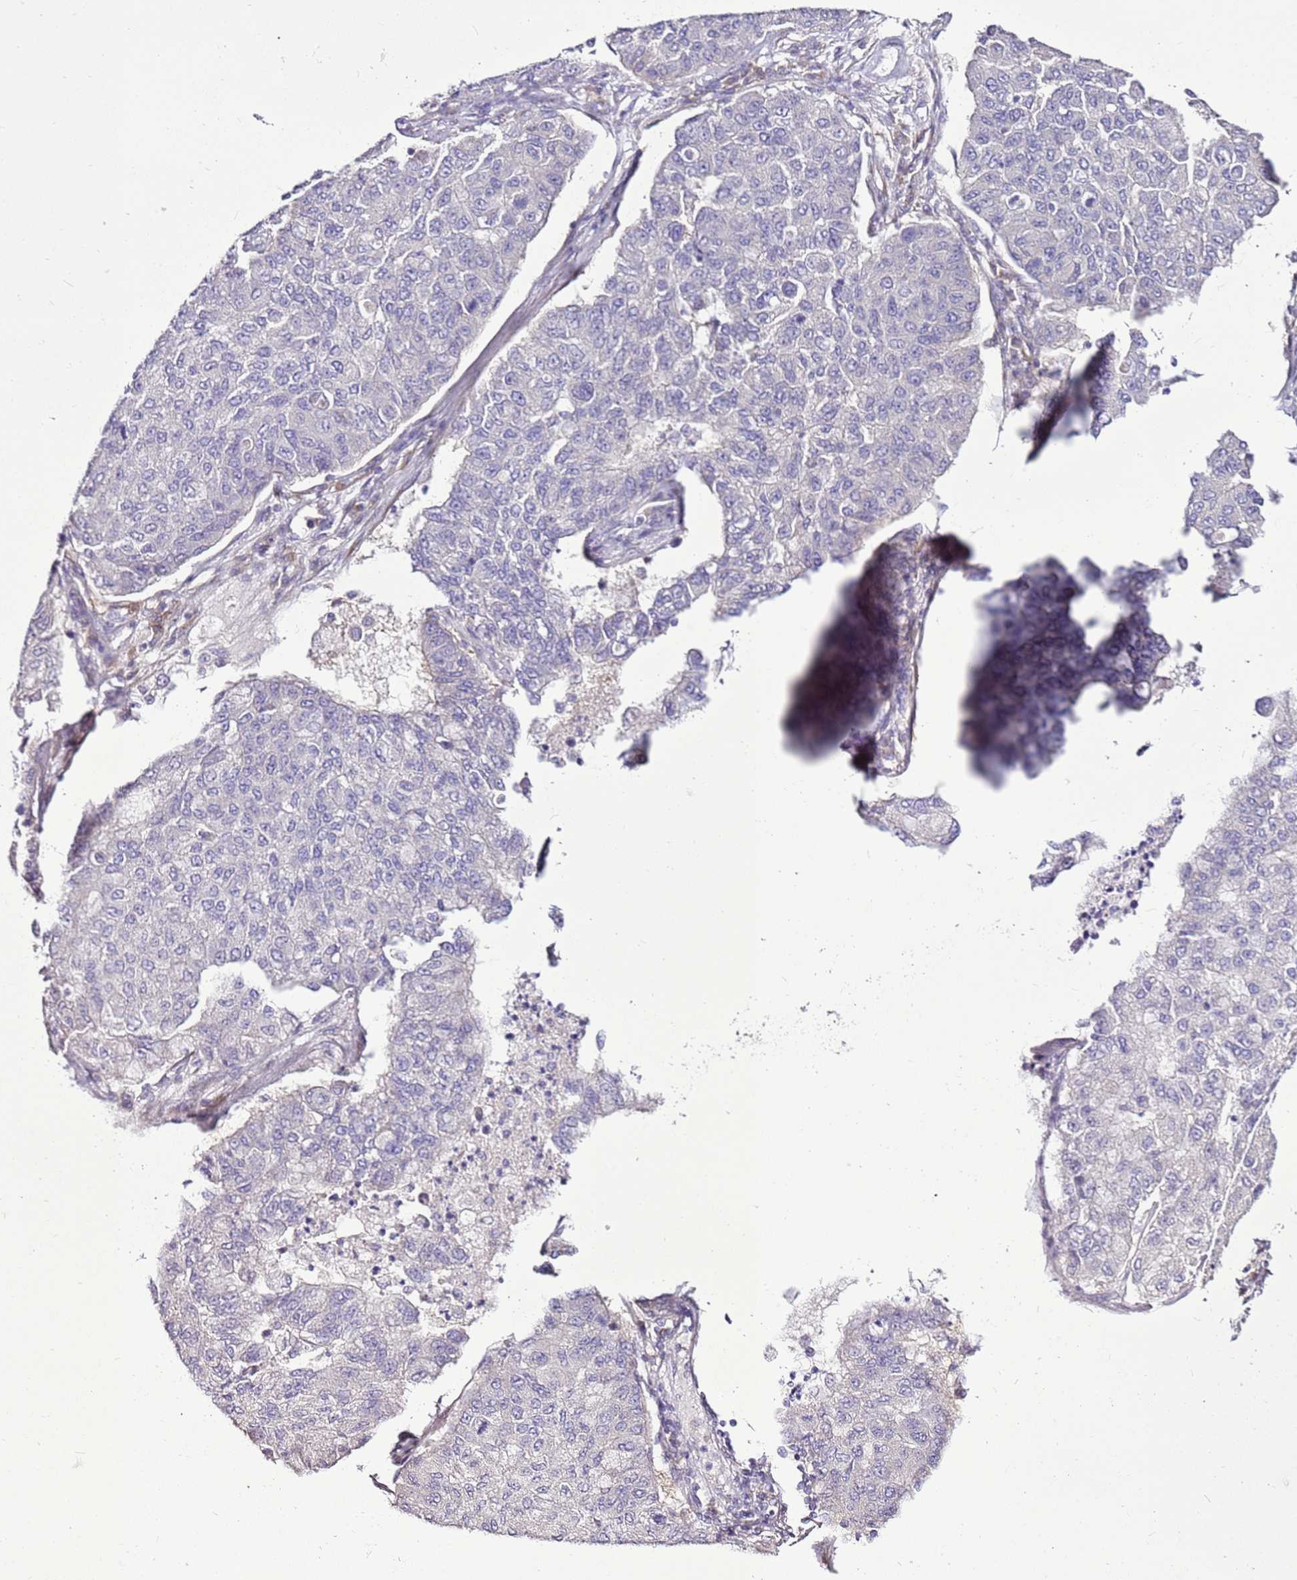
{"staining": {"intensity": "weak", "quantity": "25%-75%", "location": "cytoplasmic/membranous"}, "tissue": "lung cancer", "cell_type": "Tumor cells", "image_type": "cancer", "snomed": [{"axis": "morphology", "description": "Squamous cell carcinoma, NOS"}, {"axis": "topography", "description": "Lung"}], "caption": "Immunohistochemistry (IHC) (DAB (3,3'-diaminobenzidine)) staining of human lung squamous cell carcinoma reveals weak cytoplasmic/membranous protein positivity in about 25%-75% of tumor cells.", "gene": "SLC38A5", "patient": {"sex": "male", "age": 74}}